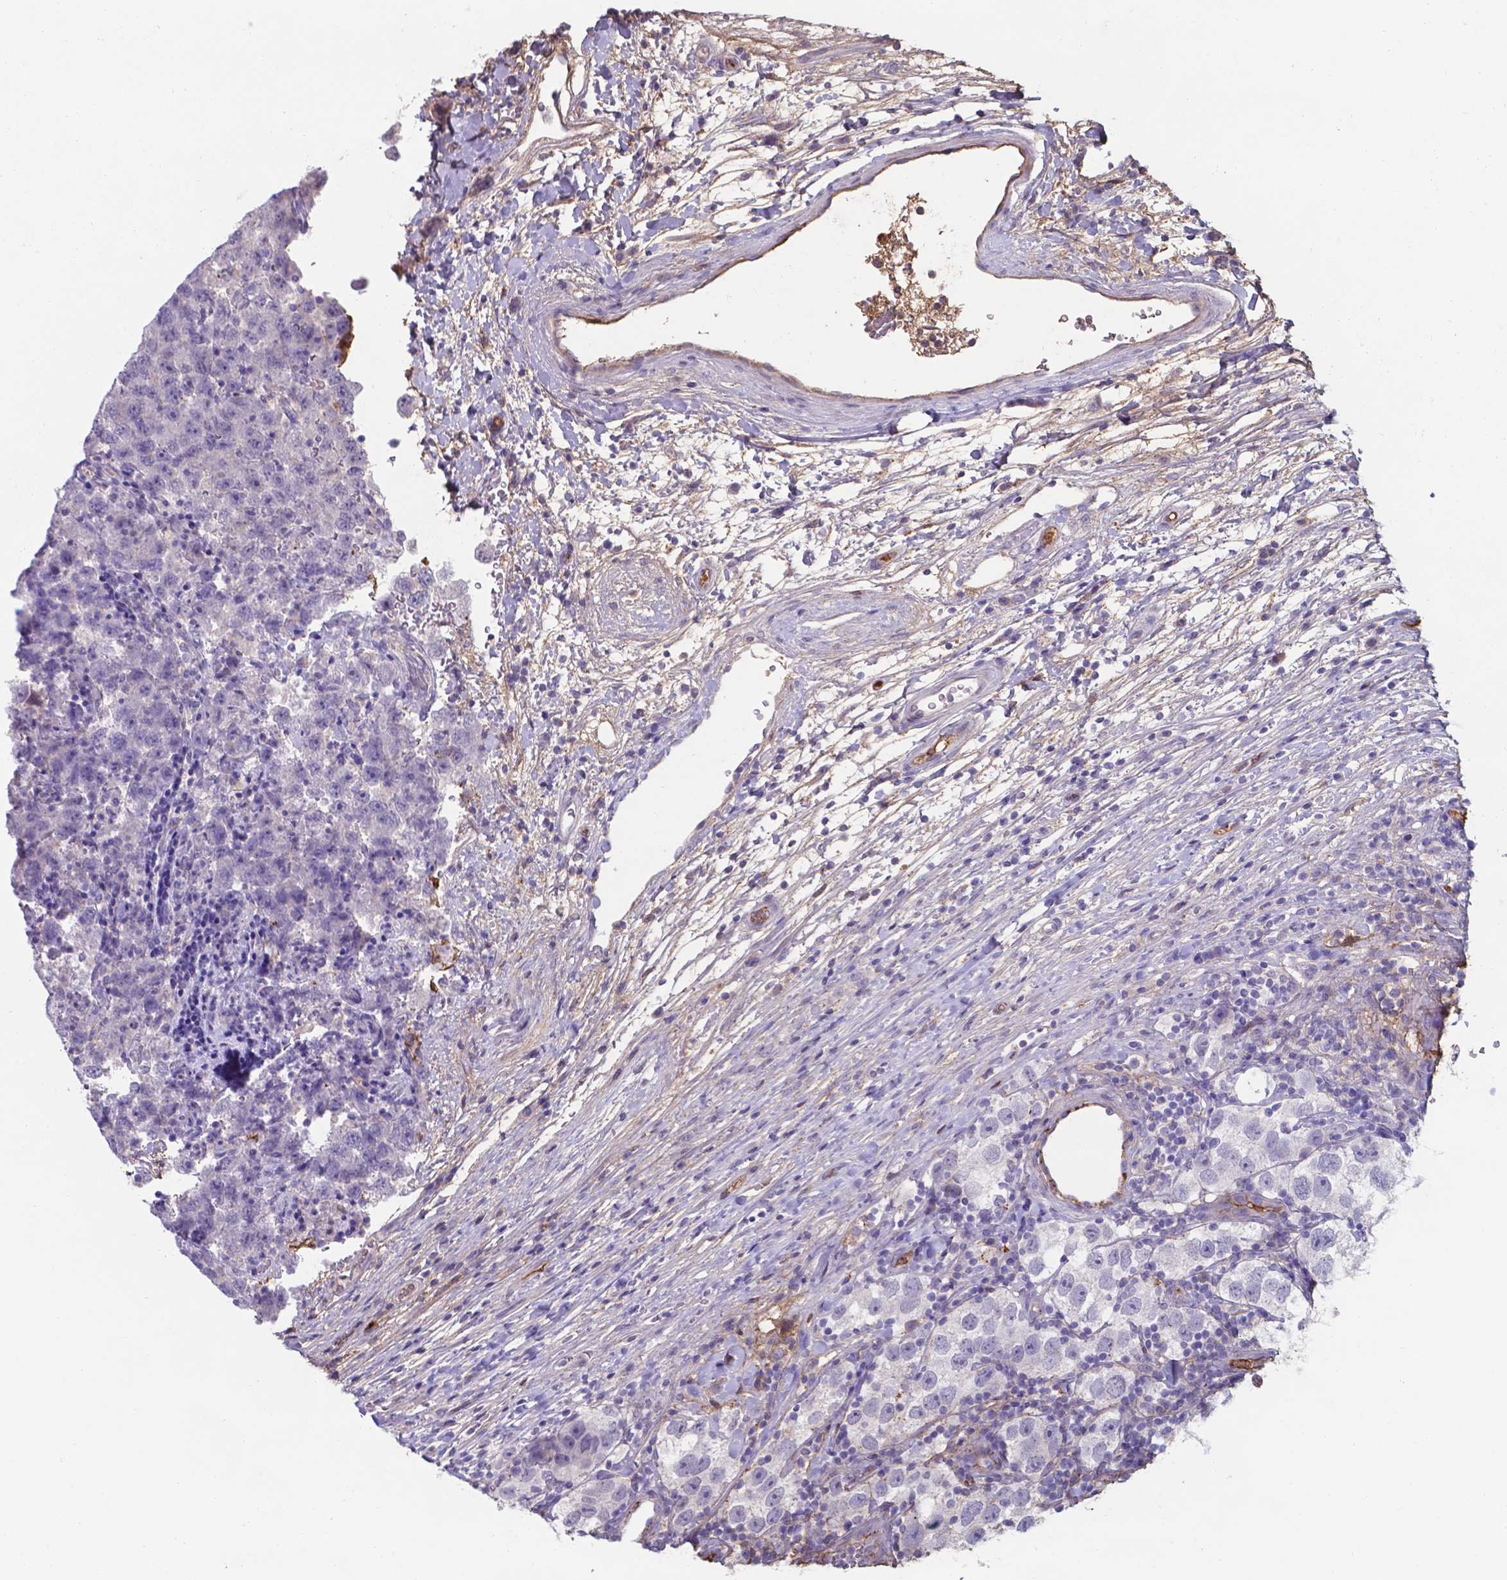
{"staining": {"intensity": "negative", "quantity": "none", "location": "none"}, "tissue": "testis cancer", "cell_type": "Tumor cells", "image_type": "cancer", "snomed": [{"axis": "morphology", "description": "Seminoma, NOS"}, {"axis": "topography", "description": "Testis"}], "caption": "The histopathology image shows no staining of tumor cells in seminoma (testis). (DAB (3,3'-diaminobenzidine) immunohistochemistry (IHC) visualized using brightfield microscopy, high magnification).", "gene": "SERPINA1", "patient": {"sex": "male", "age": 26}}